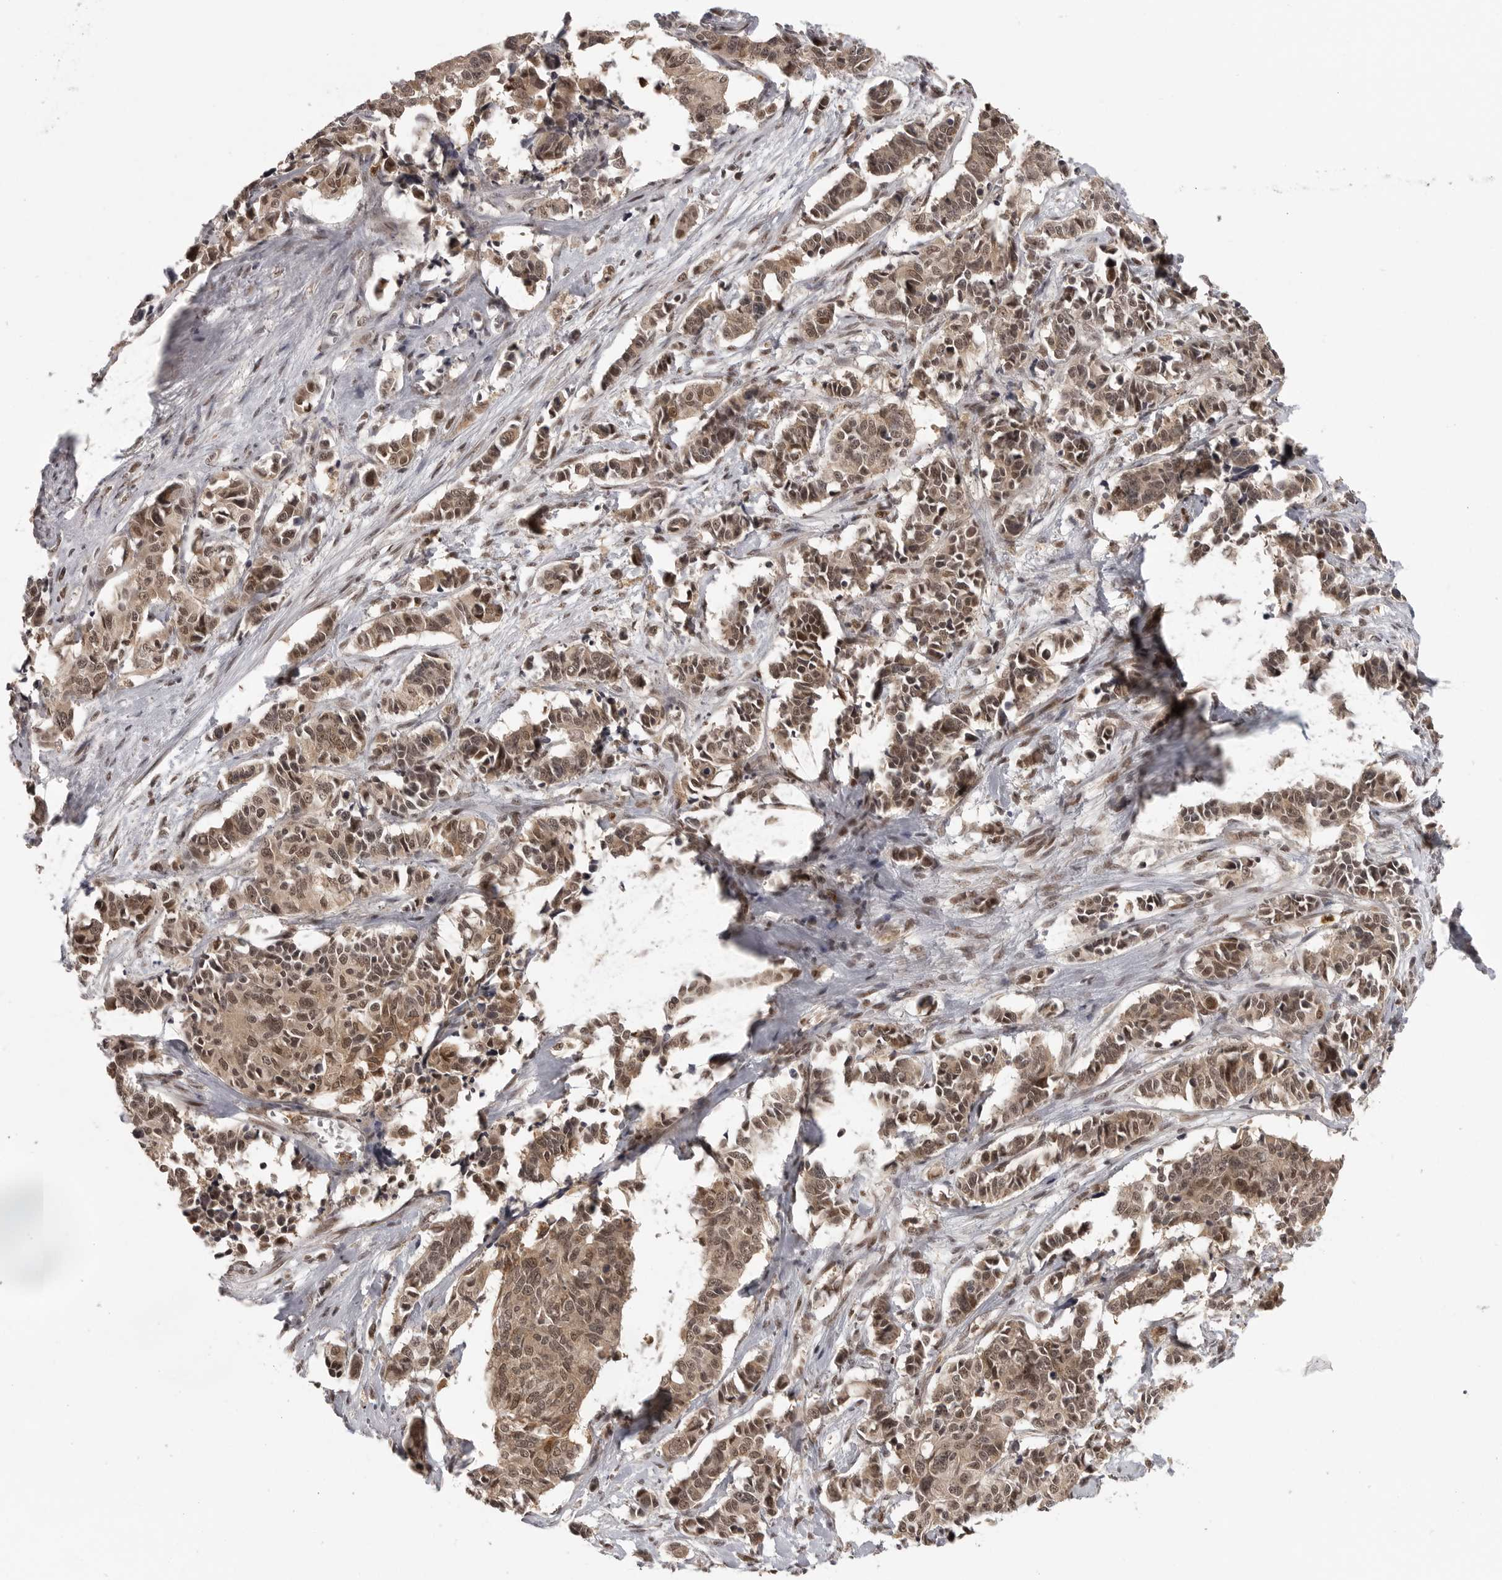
{"staining": {"intensity": "moderate", "quantity": ">75%", "location": "cytoplasmic/membranous,nuclear"}, "tissue": "cervical cancer", "cell_type": "Tumor cells", "image_type": "cancer", "snomed": [{"axis": "morphology", "description": "Normal tissue, NOS"}, {"axis": "morphology", "description": "Squamous cell carcinoma, NOS"}, {"axis": "topography", "description": "Cervix"}], "caption": "Protein staining of cervical cancer tissue shows moderate cytoplasmic/membranous and nuclear expression in about >75% of tumor cells.", "gene": "PEG3", "patient": {"sex": "female", "age": 35}}